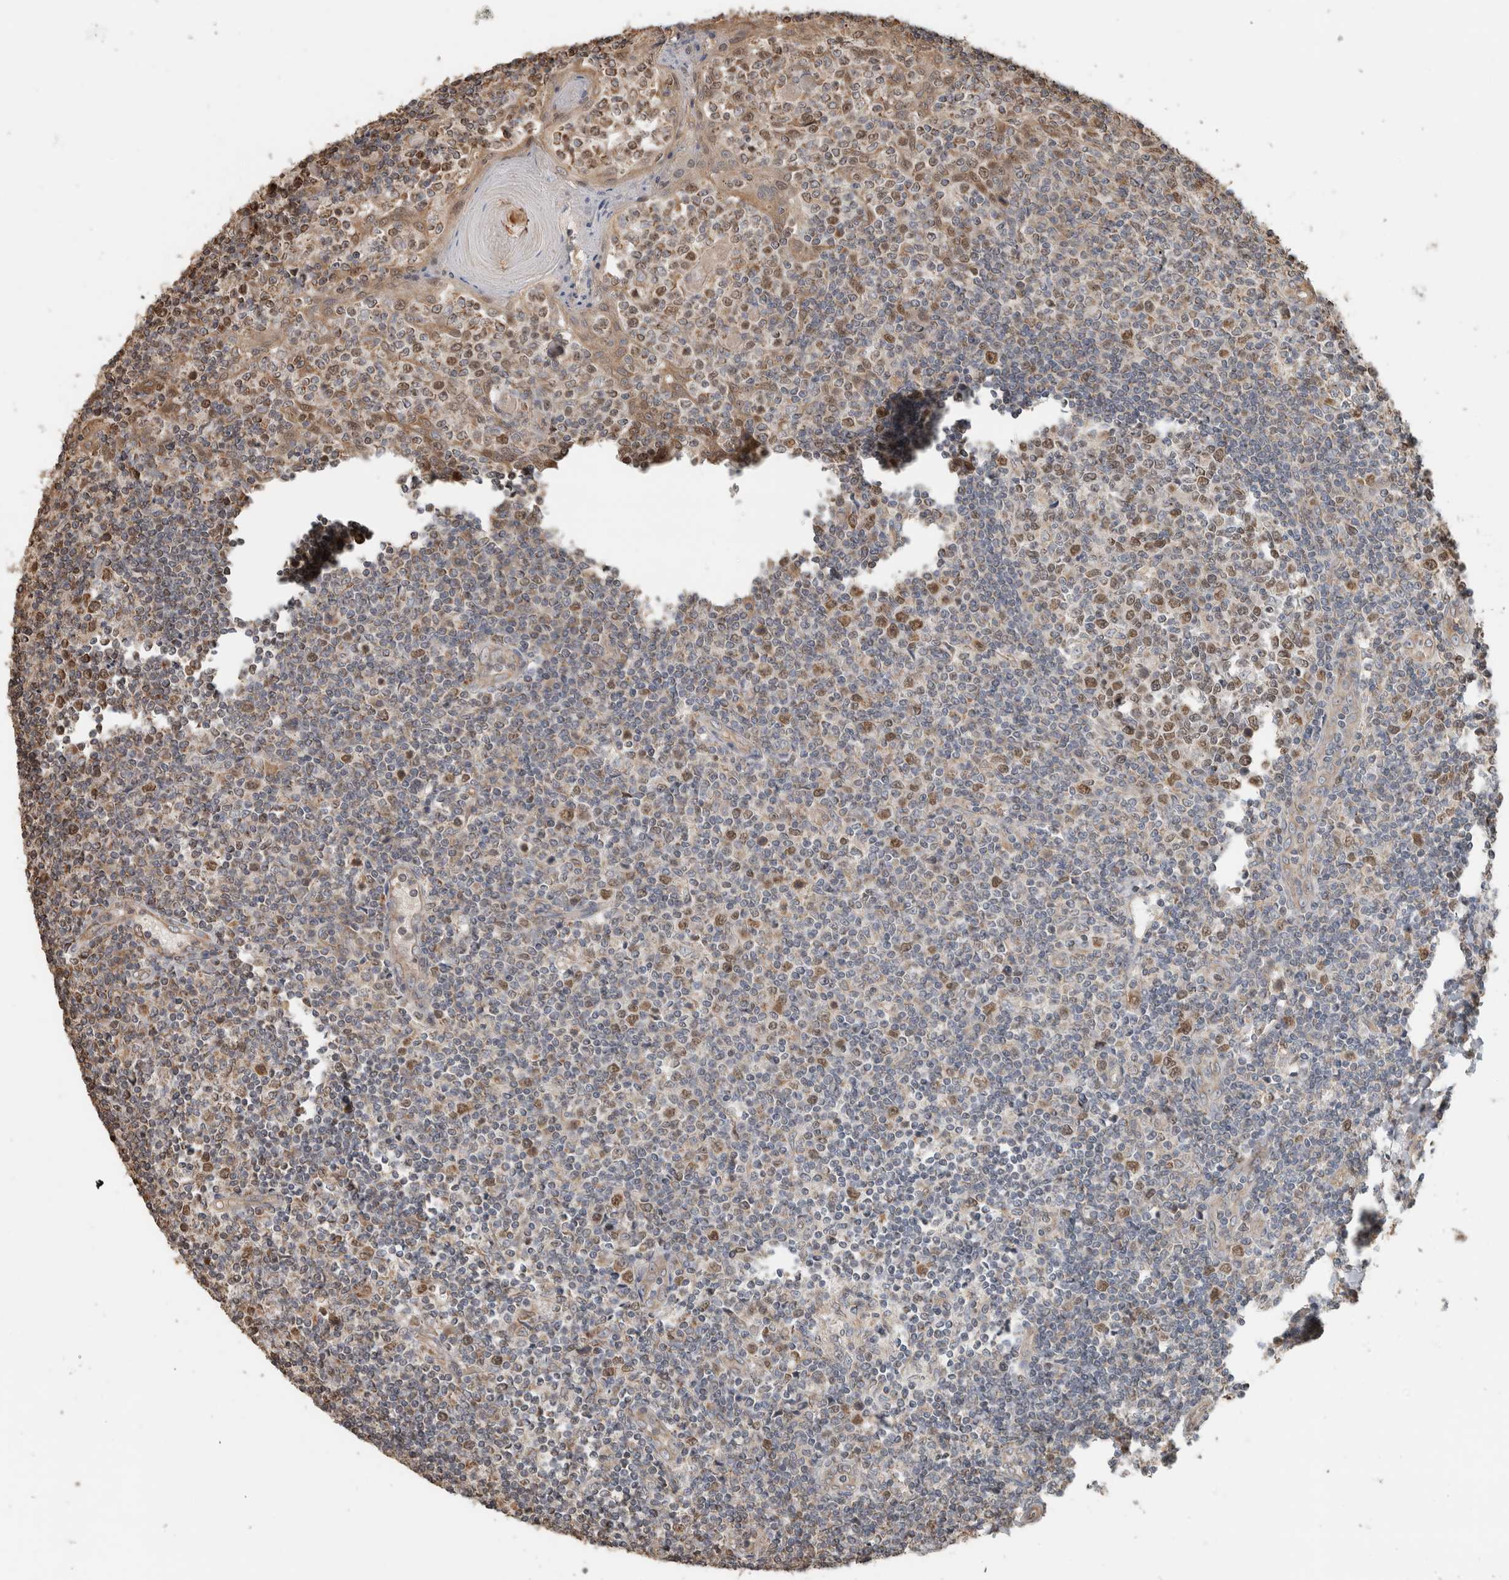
{"staining": {"intensity": "moderate", "quantity": "25%-75%", "location": "nuclear"}, "tissue": "tonsil", "cell_type": "Germinal center cells", "image_type": "normal", "snomed": [{"axis": "morphology", "description": "Normal tissue, NOS"}, {"axis": "topography", "description": "Tonsil"}], "caption": "Moderate nuclear staining for a protein is seen in approximately 25%-75% of germinal center cells of normal tonsil using immunohistochemistry (IHC).", "gene": "GINS4", "patient": {"sex": "female", "age": 19}}